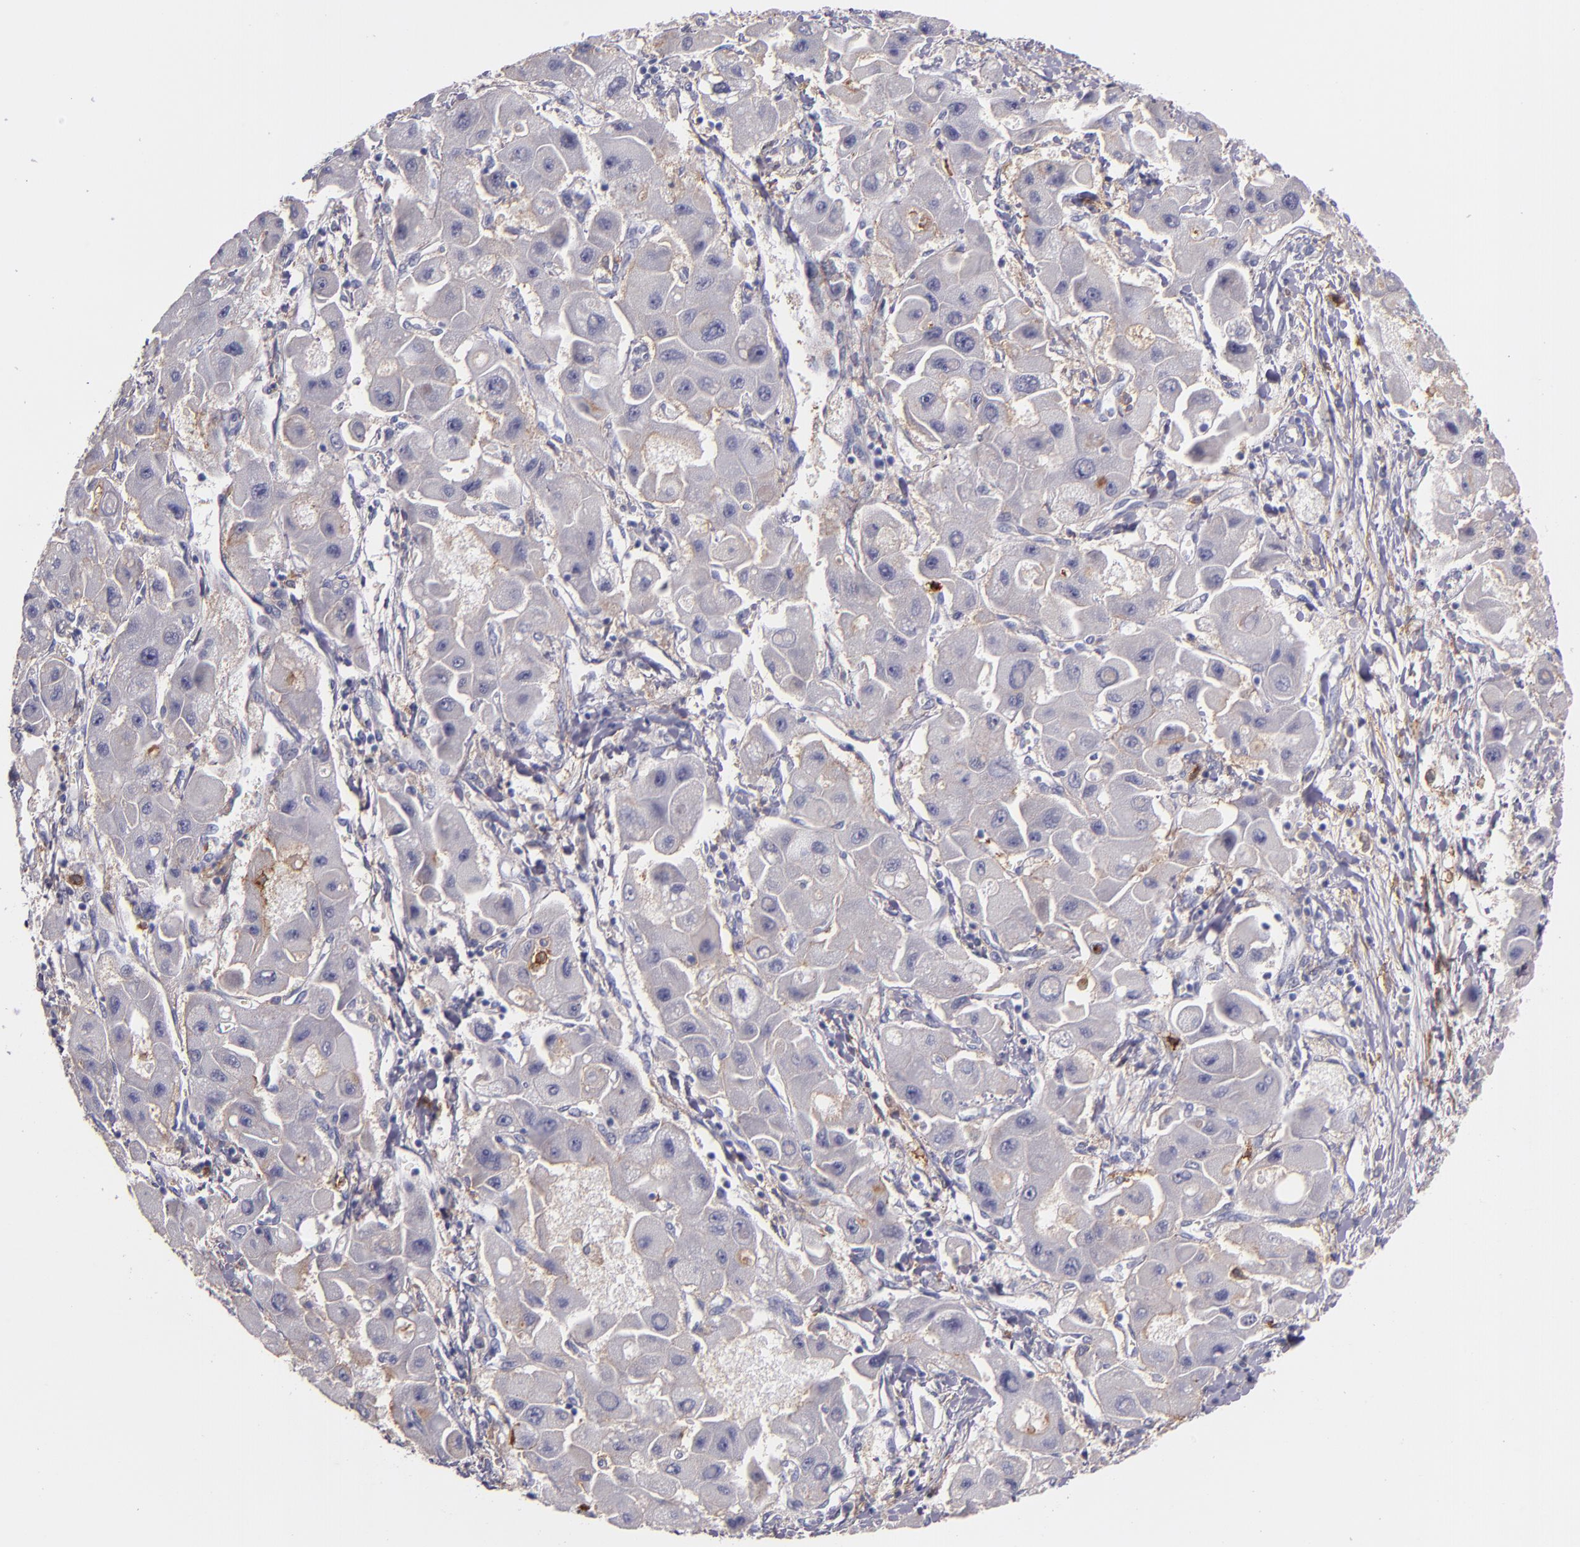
{"staining": {"intensity": "negative", "quantity": "none", "location": "none"}, "tissue": "liver cancer", "cell_type": "Tumor cells", "image_type": "cancer", "snomed": [{"axis": "morphology", "description": "Carcinoma, Hepatocellular, NOS"}, {"axis": "topography", "description": "Liver"}], "caption": "Human hepatocellular carcinoma (liver) stained for a protein using immunohistochemistry reveals no expression in tumor cells.", "gene": "C5AR1", "patient": {"sex": "male", "age": 24}}